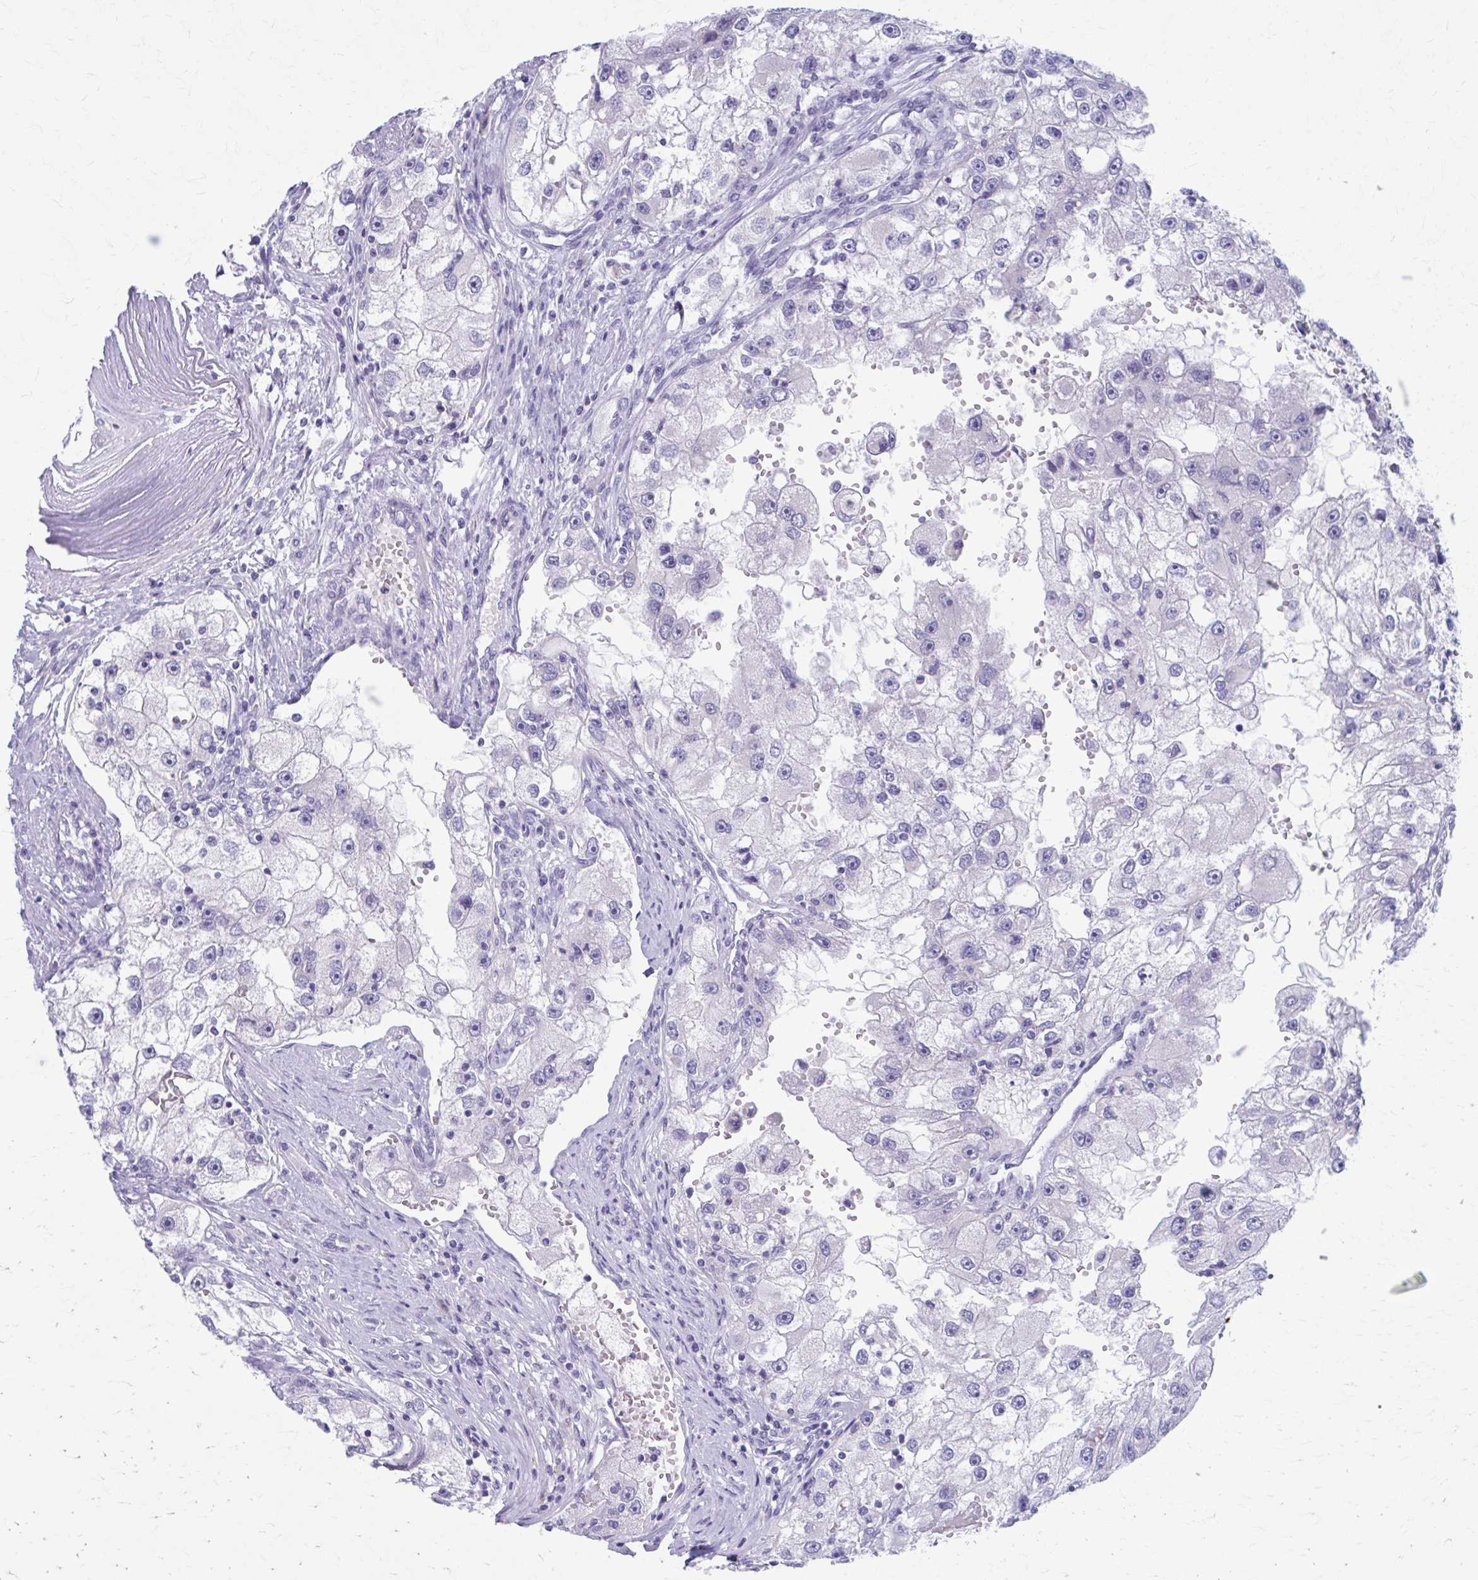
{"staining": {"intensity": "negative", "quantity": "none", "location": "none"}, "tissue": "renal cancer", "cell_type": "Tumor cells", "image_type": "cancer", "snomed": [{"axis": "morphology", "description": "Adenocarcinoma, NOS"}, {"axis": "topography", "description": "Kidney"}], "caption": "The photomicrograph reveals no staining of tumor cells in renal cancer.", "gene": "CCDC105", "patient": {"sex": "male", "age": 63}}